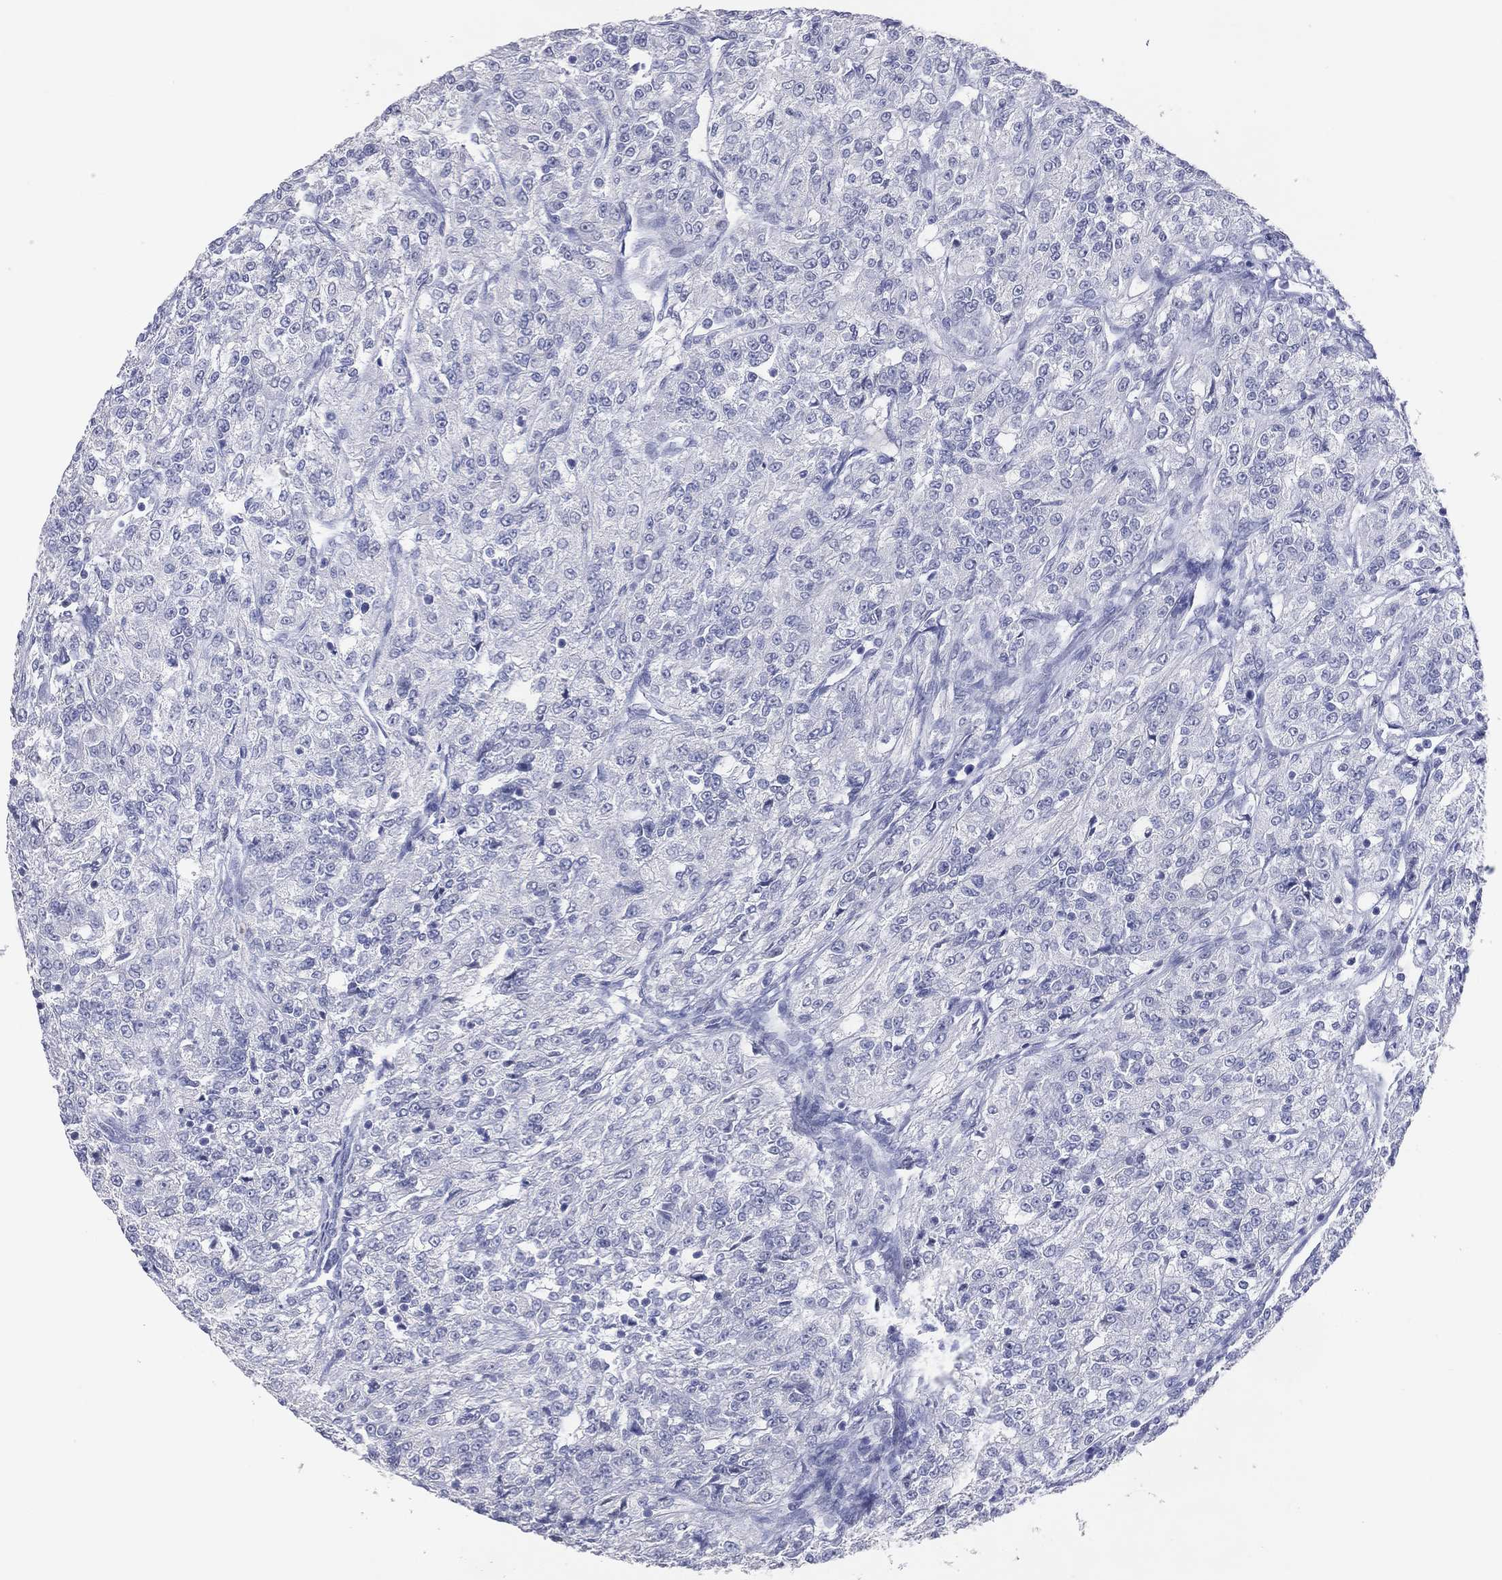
{"staining": {"intensity": "negative", "quantity": "none", "location": "none"}, "tissue": "renal cancer", "cell_type": "Tumor cells", "image_type": "cancer", "snomed": [{"axis": "morphology", "description": "Adenocarcinoma, NOS"}, {"axis": "topography", "description": "Kidney"}], "caption": "Protein analysis of renal adenocarcinoma shows no significant staining in tumor cells.", "gene": "CFAP58", "patient": {"sex": "female", "age": 63}}